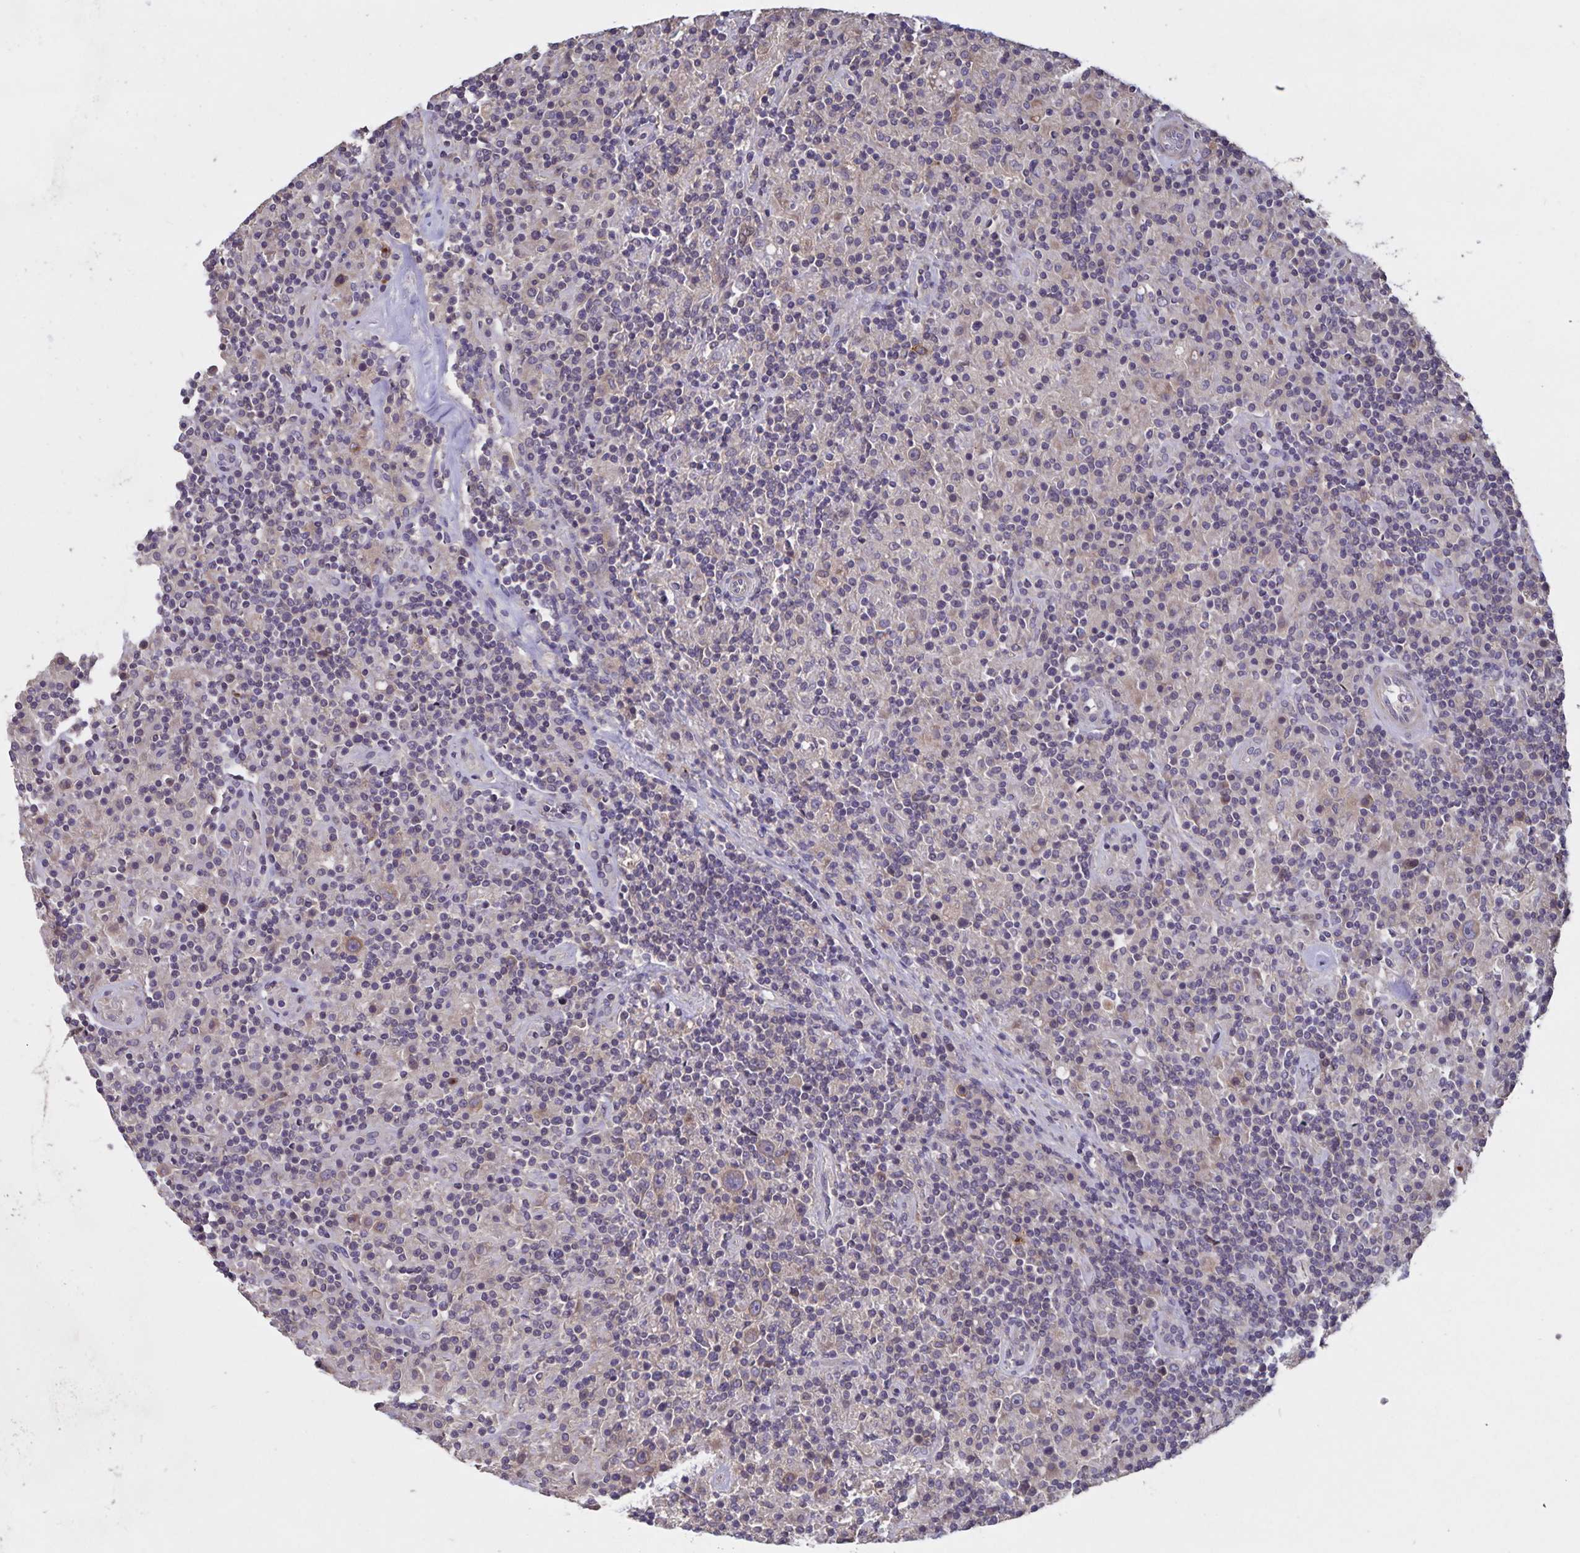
{"staining": {"intensity": "weak", "quantity": ">75%", "location": "cytoplasmic/membranous"}, "tissue": "lymphoma", "cell_type": "Tumor cells", "image_type": "cancer", "snomed": [{"axis": "morphology", "description": "Hodgkin's disease, NOS"}, {"axis": "topography", "description": "Lymph node"}], "caption": "The image displays a brown stain indicating the presence of a protein in the cytoplasmic/membranous of tumor cells in Hodgkin's disease.", "gene": "FBXL16", "patient": {"sex": "male", "age": 70}}